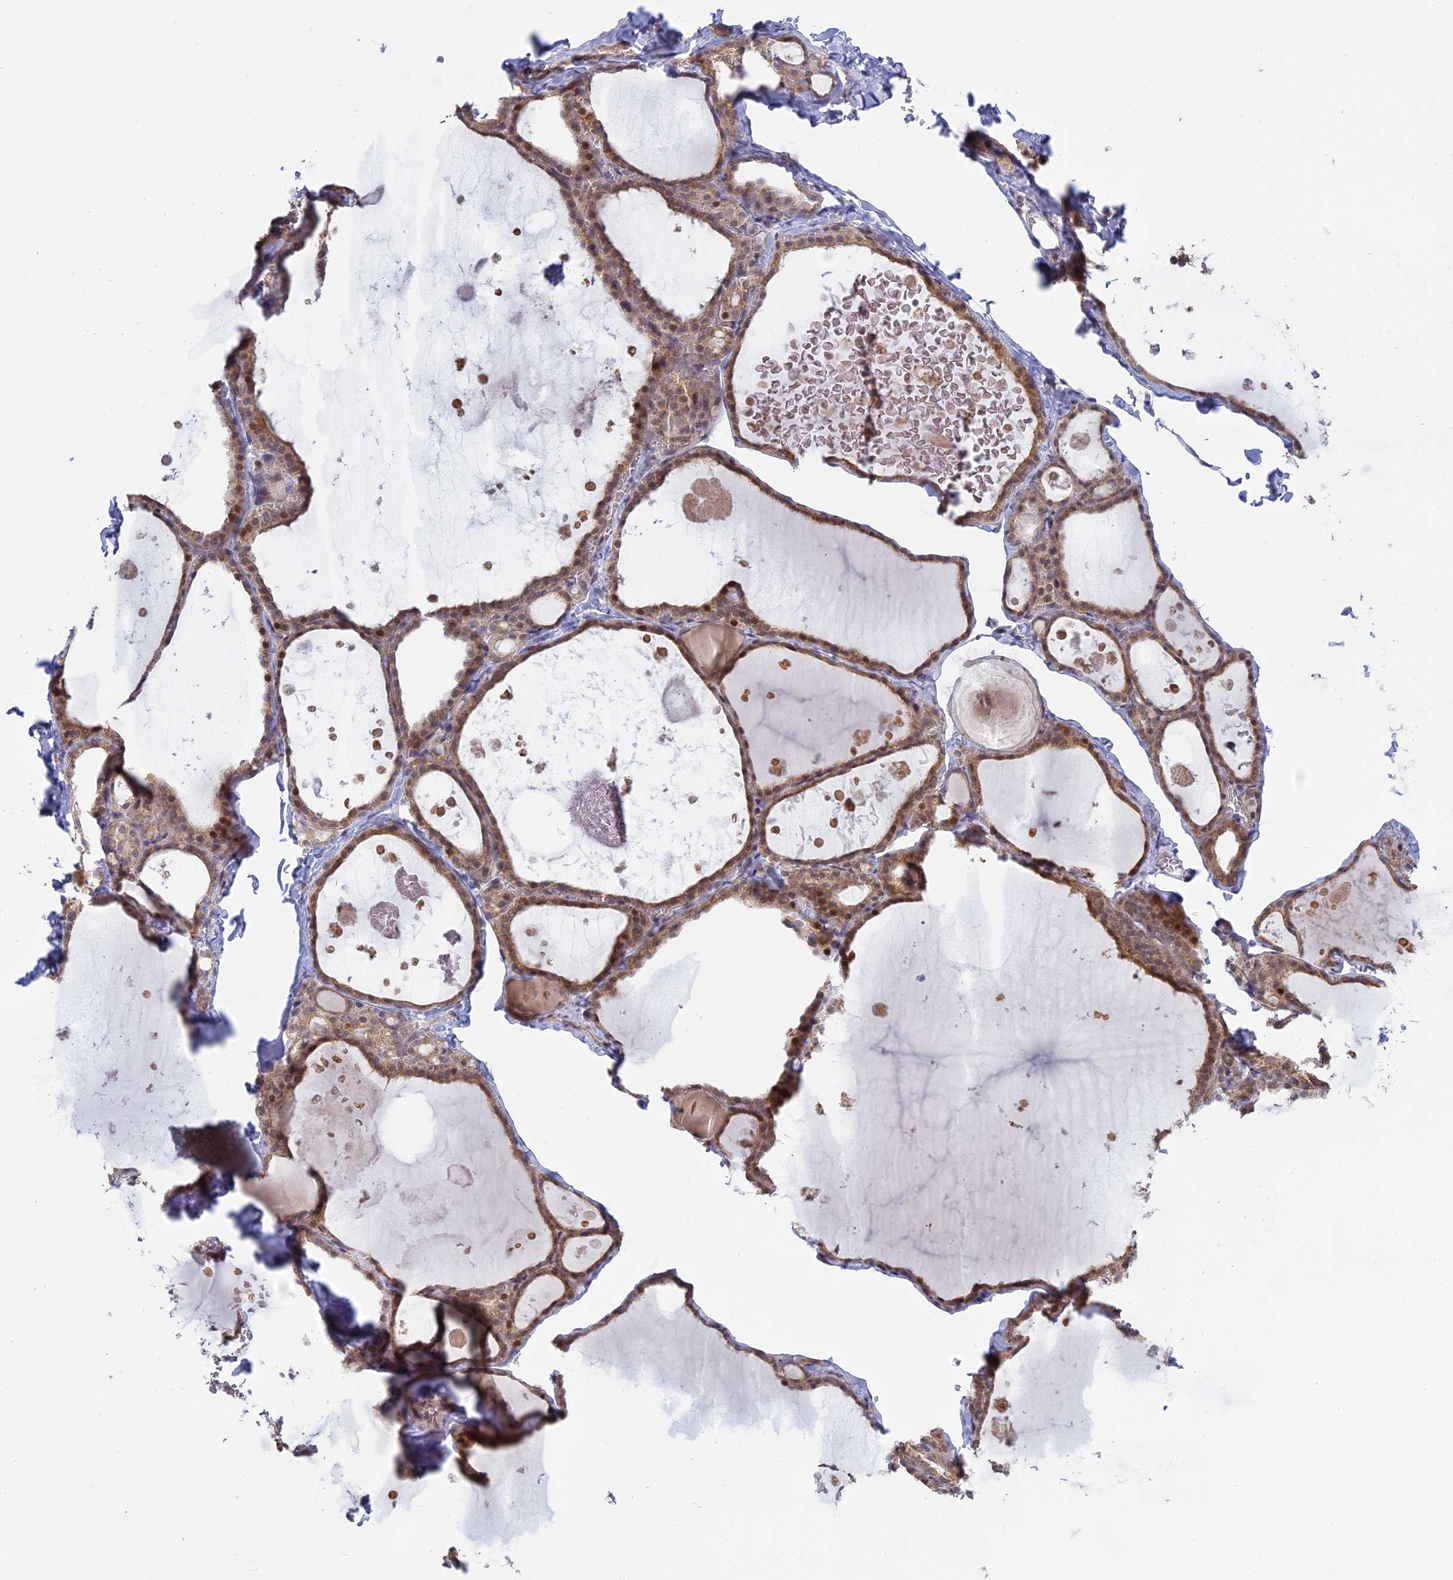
{"staining": {"intensity": "moderate", "quantity": ">75%", "location": "cytoplasmic/membranous,nuclear"}, "tissue": "thyroid gland", "cell_type": "Glandular cells", "image_type": "normal", "snomed": [{"axis": "morphology", "description": "Normal tissue, NOS"}, {"axis": "topography", "description": "Thyroid gland"}], "caption": "Immunohistochemical staining of normal thyroid gland shows >75% levels of moderate cytoplasmic/membranous,nuclear protein expression in about >75% of glandular cells. (DAB (3,3'-diaminobenzidine) = brown stain, brightfield microscopy at high magnification).", "gene": "GSKIP", "patient": {"sex": "male", "age": 56}}